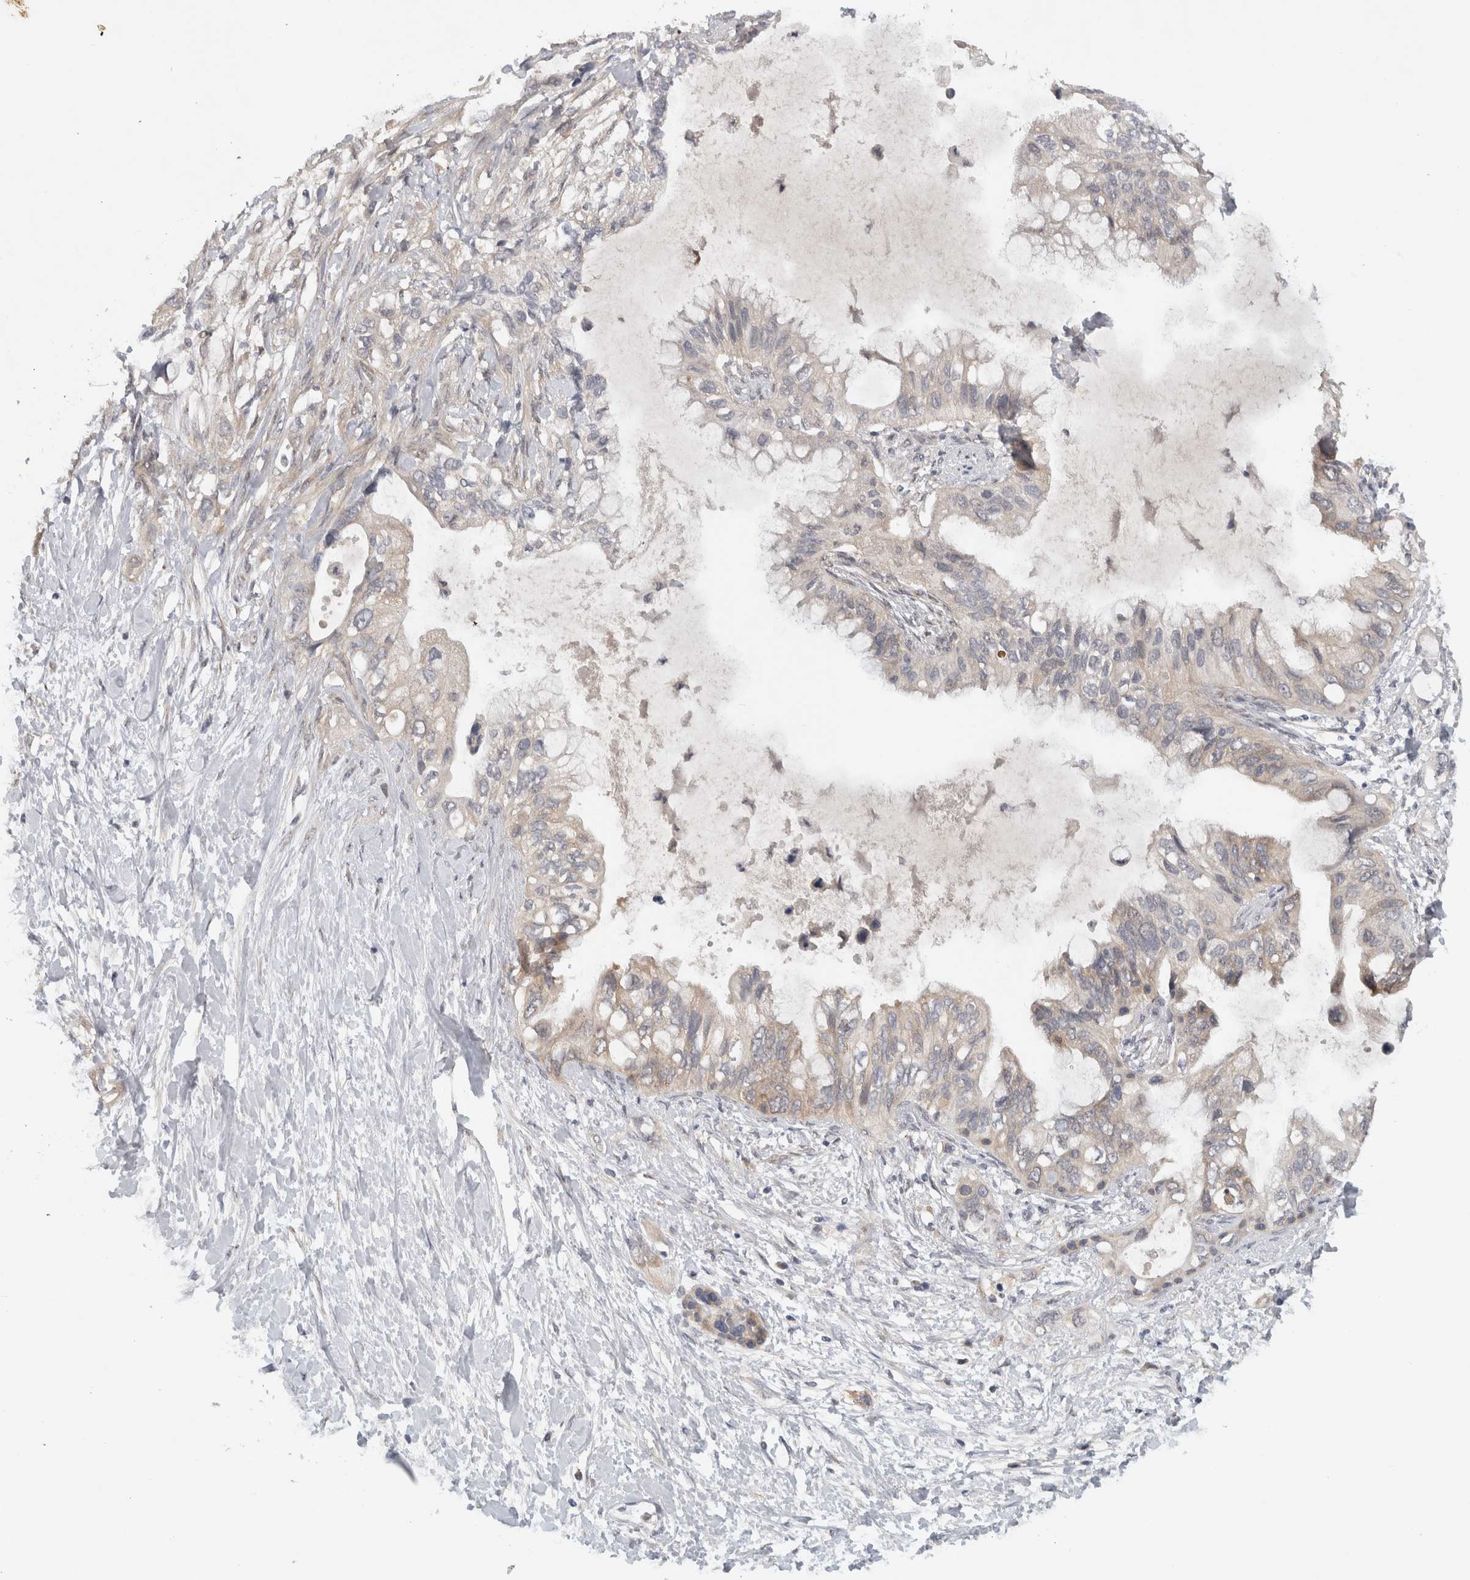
{"staining": {"intensity": "weak", "quantity": "<25%", "location": "cytoplasmic/membranous"}, "tissue": "pancreatic cancer", "cell_type": "Tumor cells", "image_type": "cancer", "snomed": [{"axis": "morphology", "description": "Adenocarcinoma, NOS"}, {"axis": "topography", "description": "Pancreas"}], "caption": "A high-resolution histopathology image shows IHC staining of pancreatic adenocarcinoma, which demonstrates no significant positivity in tumor cells. (DAB (3,3'-diaminobenzidine) immunohistochemistry (IHC) with hematoxylin counter stain).", "gene": "DYRK2", "patient": {"sex": "female", "age": 56}}